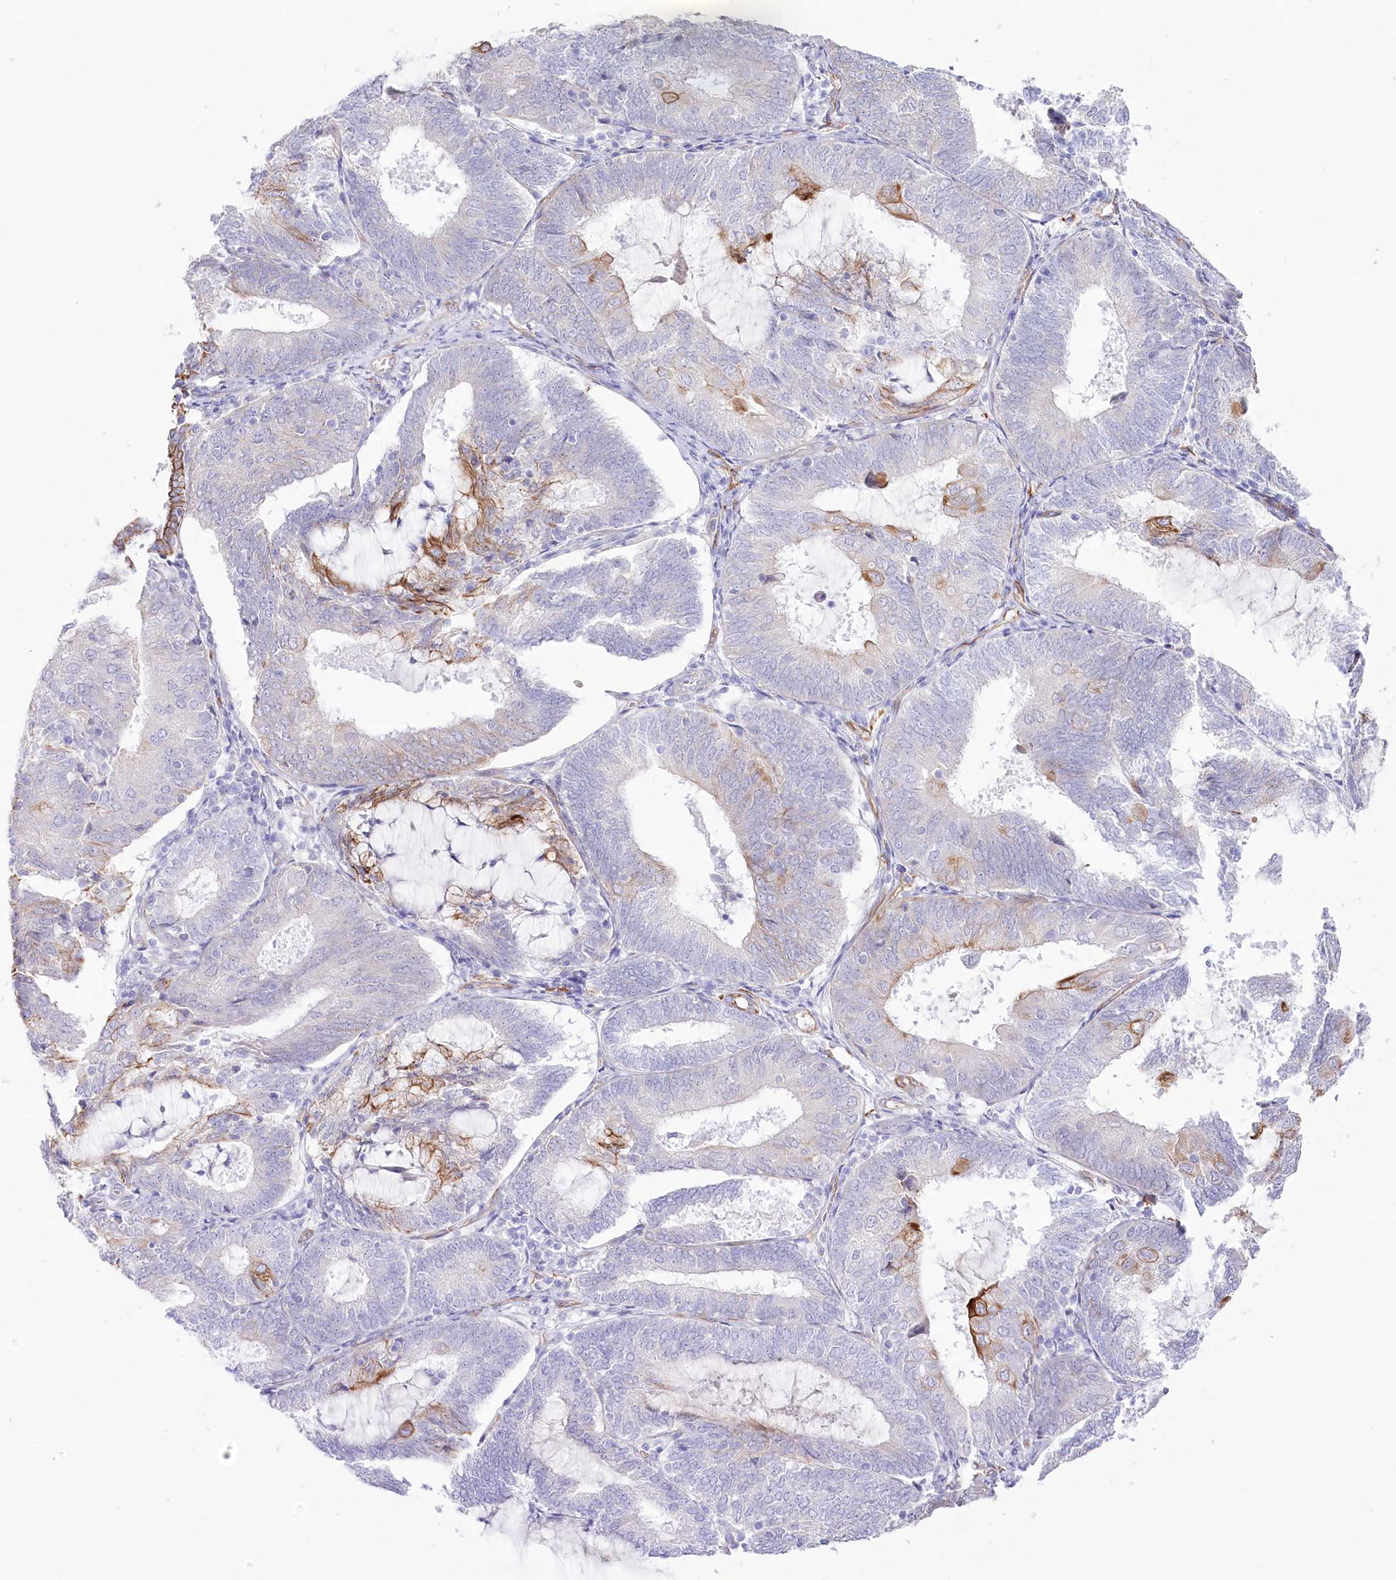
{"staining": {"intensity": "moderate", "quantity": "<25%", "location": "cytoplasmic/membranous"}, "tissue": "endometrial cancer", "cell_type": "Tumor cells", "image_type": "cancer", "snomed": [{"axis": "morphology", "description": "Adenocarcinoma, NOS"}, {"axis": "topography", "description": "Endometrium"}], "caption": "Immunohistochemical staining of human adenocarcinoma (endometrial) shows low levels of moderate cytoplasmic/membranous expression in approximately <25% of tumor cells.", "gene": "SLC39A10", "patient": {"sex": "female", "age": 81}}